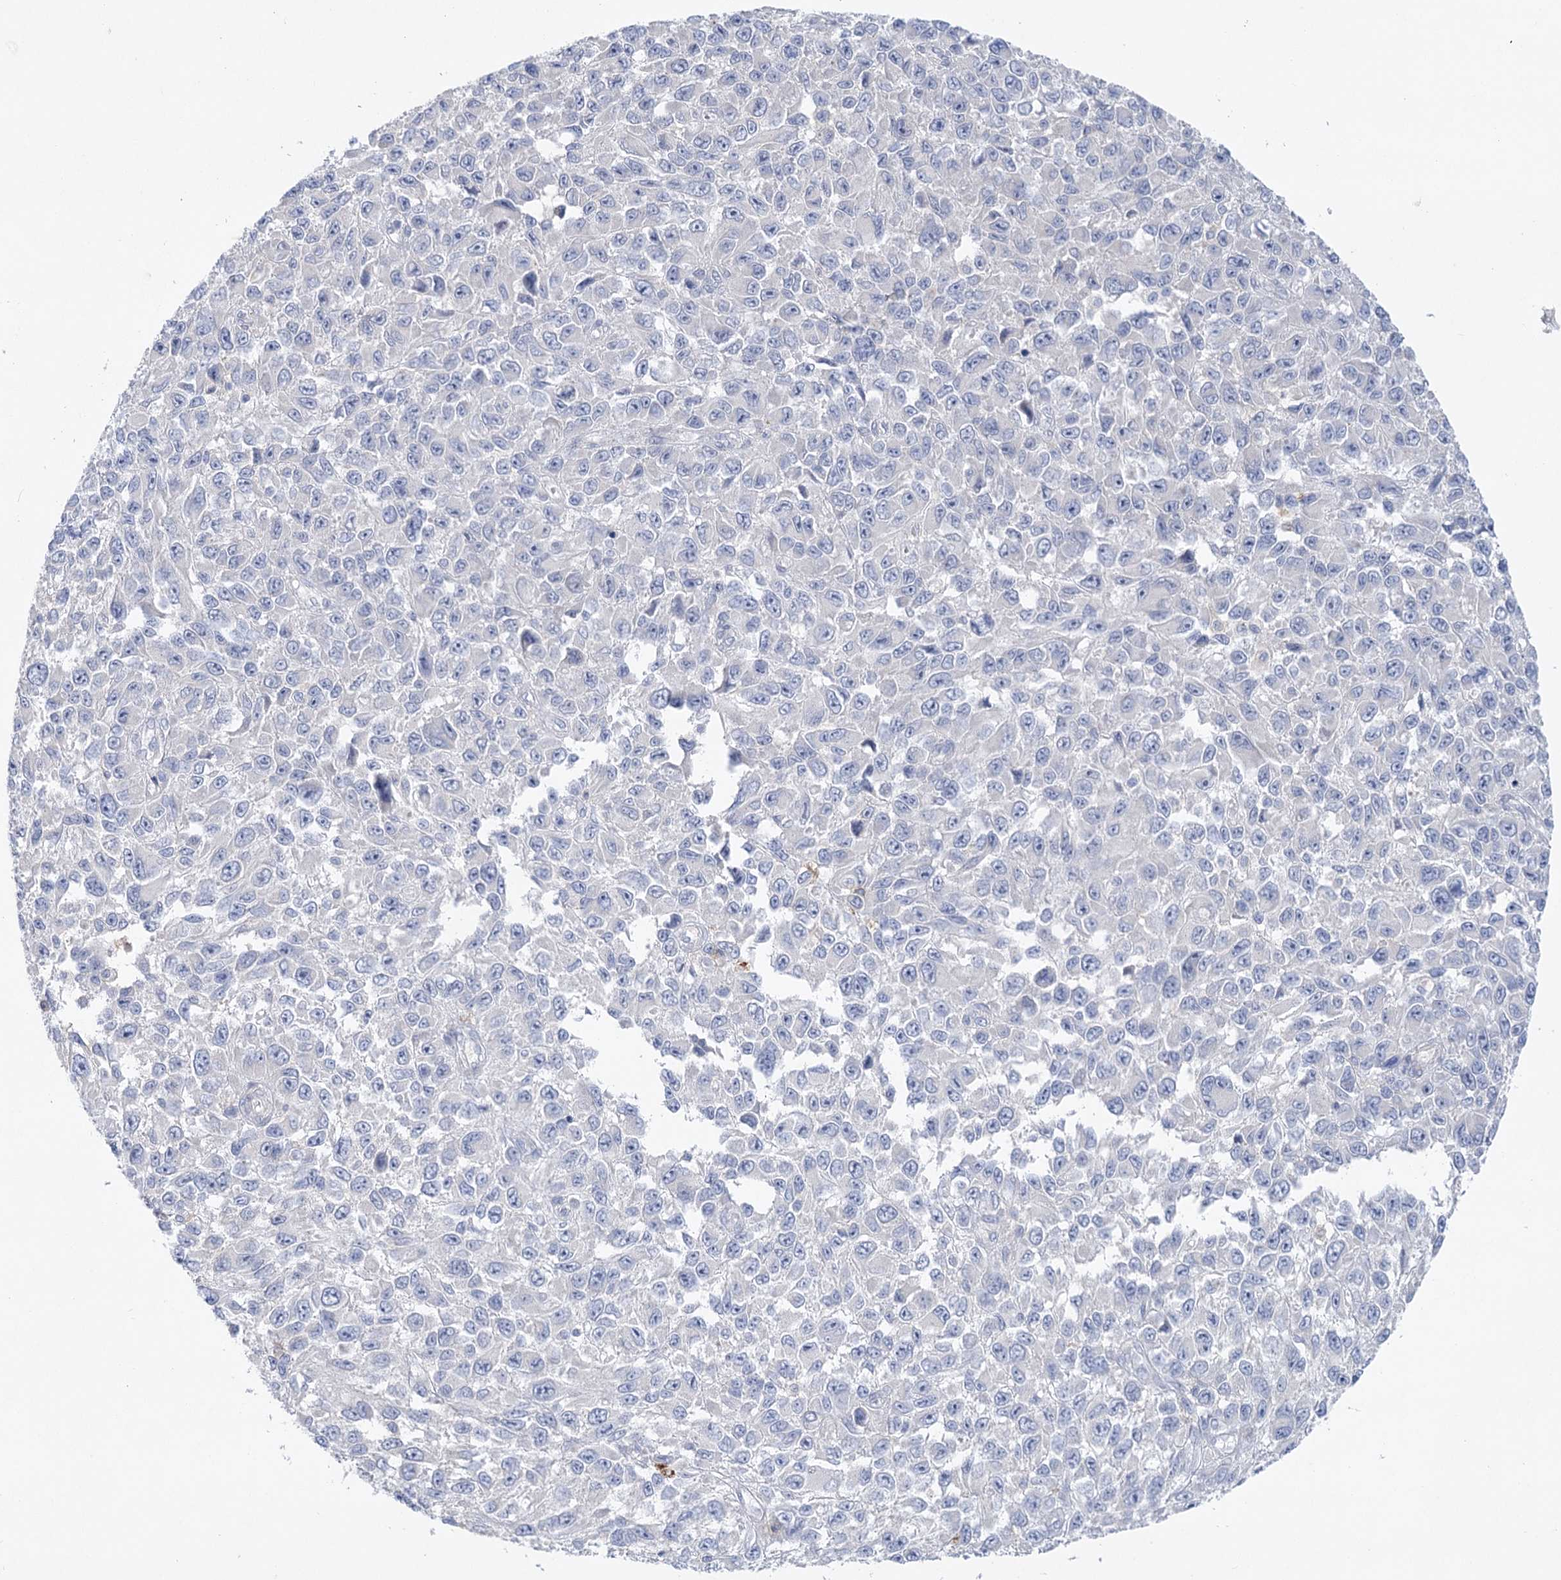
{"staining": {"intensity": "negative", "quantity": "none", "location": "none"}, "tissue": "melanoma", "cell_type": "Tumor cells", "image_type": "cancer", "snomed": [{"axis": "morphology", "description": "Malignant melanoma, NOS"}, {"axis": "topography", "description": "Skin"}], "caption": "The immunohistochemistry photomicrograph has no significant expression in tumor cells of melanoma tissue. (Immunohistochemistry (ihc), brightfield microscopy, high magnification).", "gene": "SCN11A", "patient": {"sex": "female", "age": 96}}